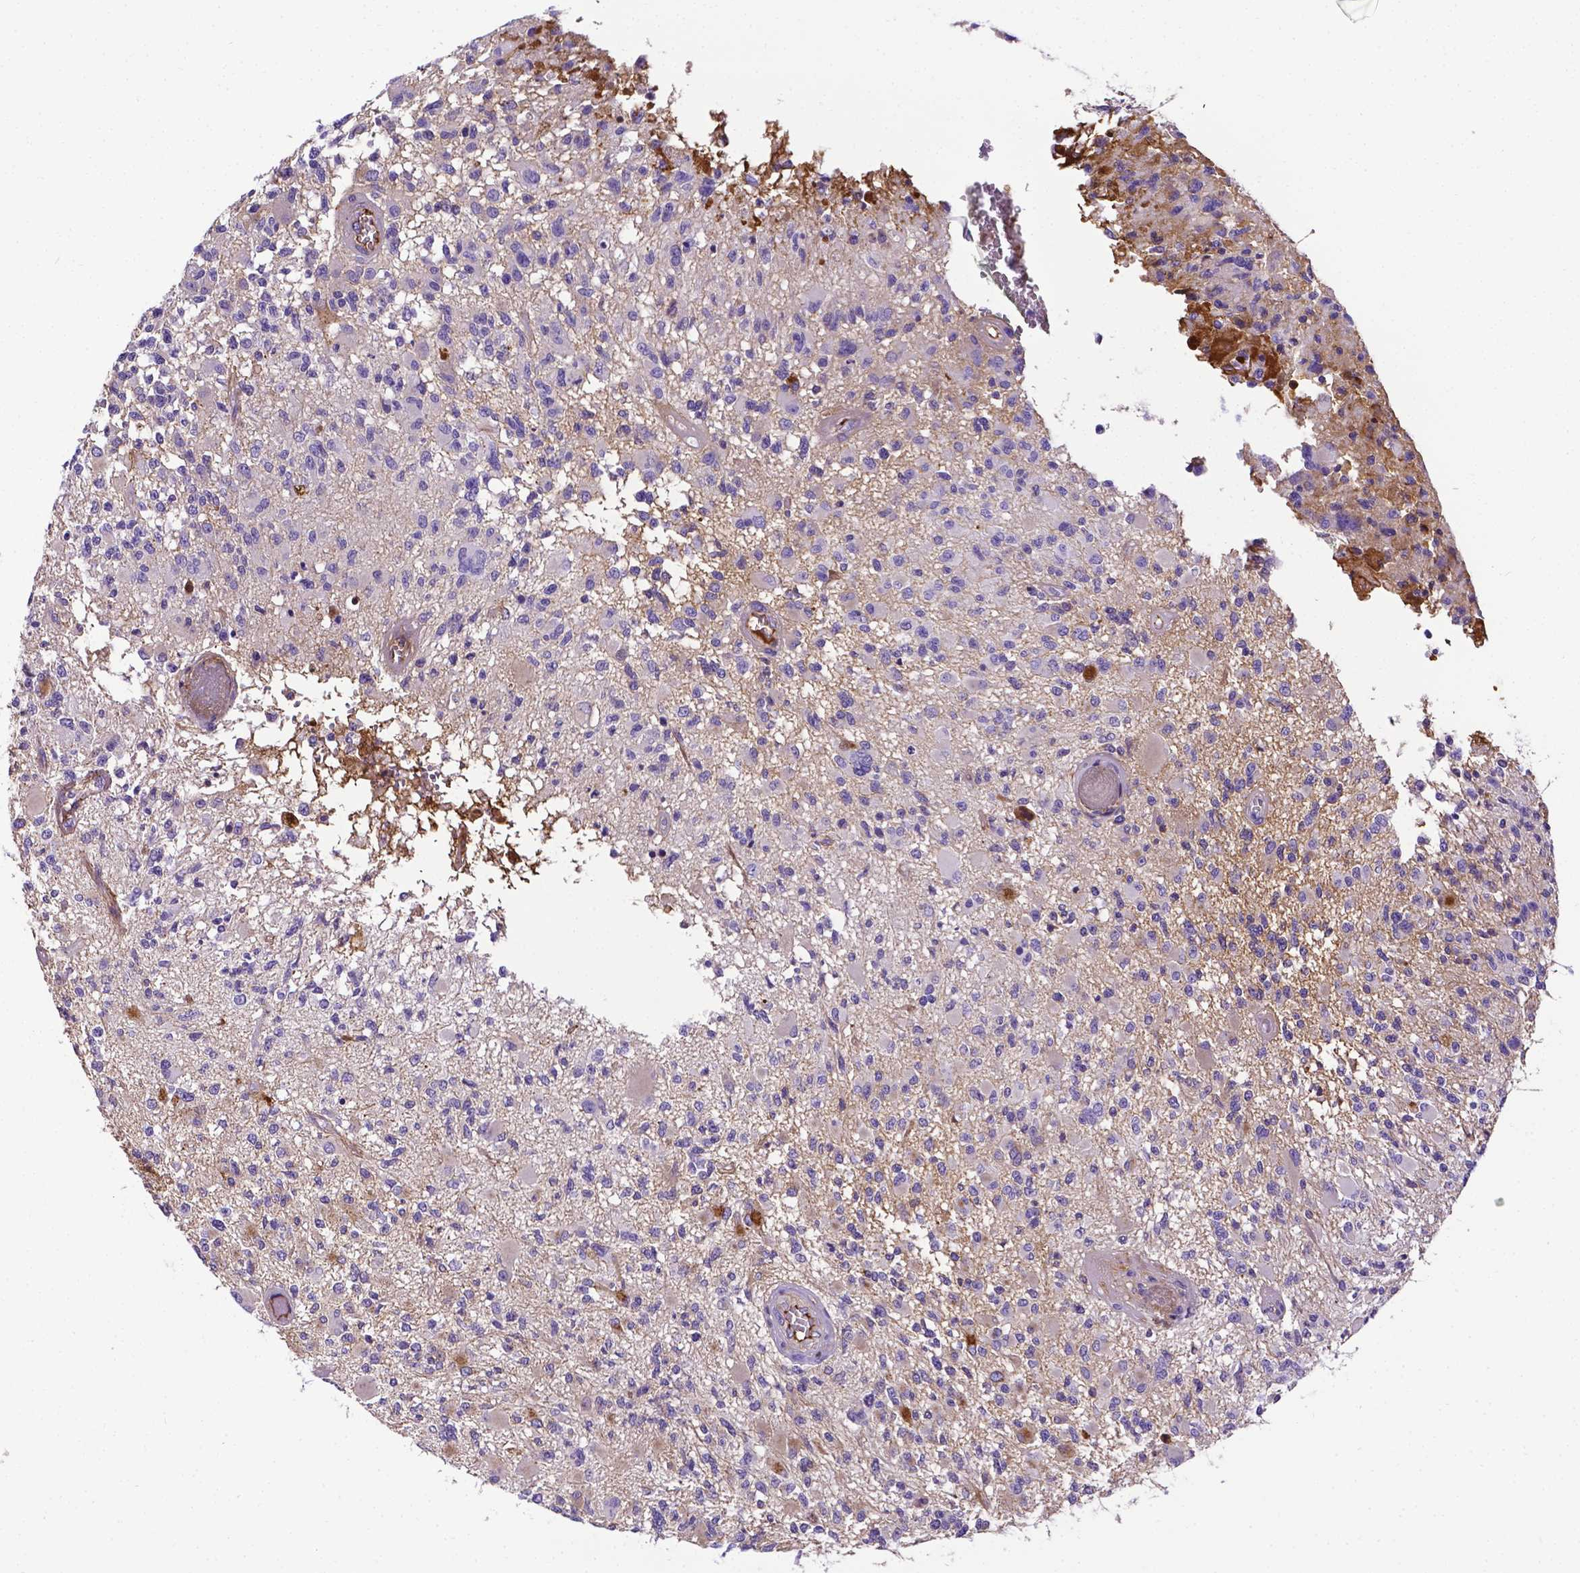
{"staining": {"intensity": "negative", "quantity": "none", "location": "none"}, "tissue": "glioma", "cell_type": "Tumor cells", "image_type": "cancer", "snomed": [{"axis": "morphology", "description": "Glioma, malignant, High grade"}, {"axis": "topography", "description": "Brain"}], "caption": "A micrograph of malignant high-grade glioma stained for a protein shows no brown staining in tumor cells. (DAB immunohistochemistry (IHC), high magnification).", "gene": "APOE", "patient": {"sex": "female", "age": 63}}